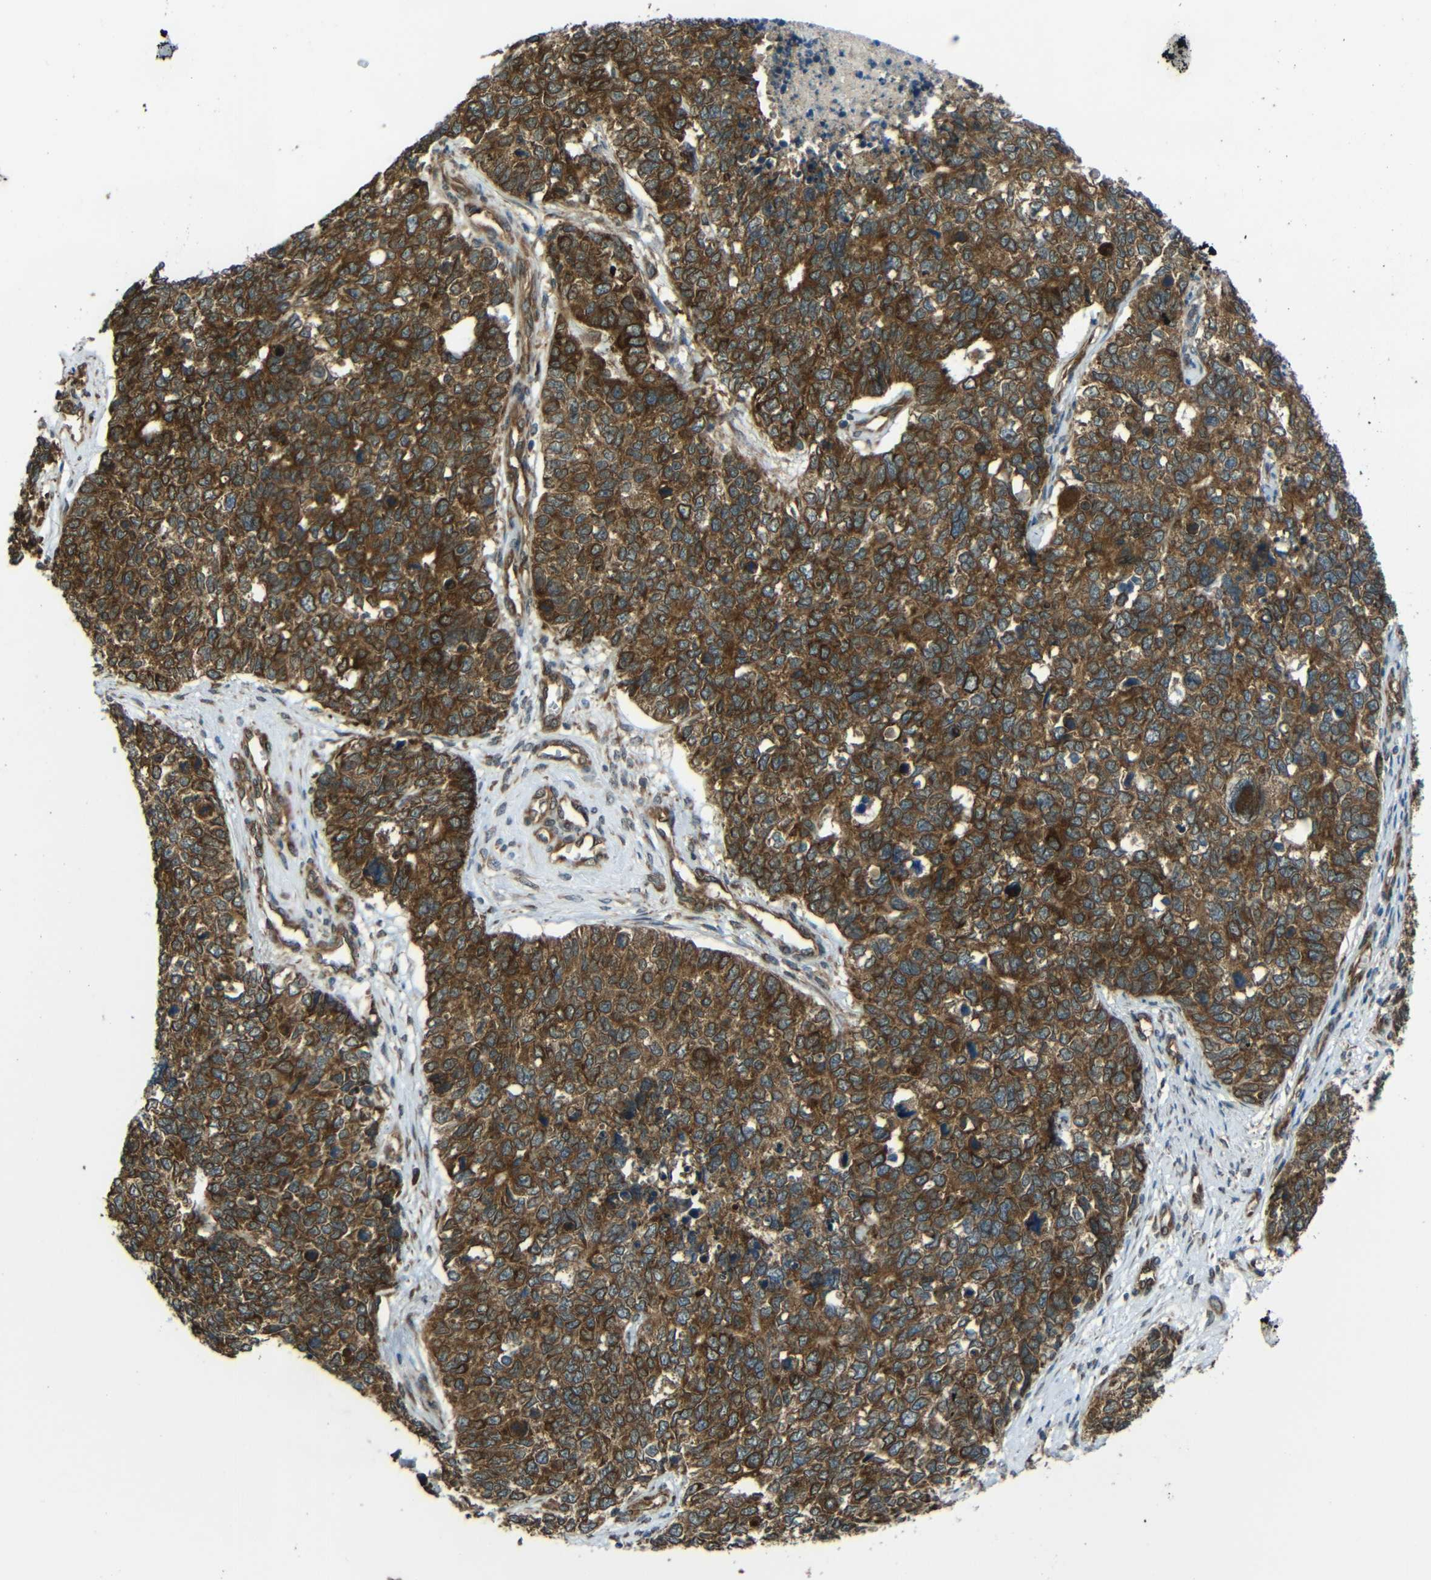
{"staining": {"intensity": "strong", "quantity": "25%-75%", "location": "cytoplasmic/membranous"}, "tissue": "cervical cancer", "cell_type": "Tumor cells", "image_type": "cancer", "snomed": [{"axis": "morphology", "description": "Squamous cell carcinoma, NOS"}, {"axis": "topography", "description": "Cervix"}], "caption": "The histopathology image reveals immunohistochemical staining of cervical cancer. There is strong cytoplasmic/membranous staining is seen in about 25%-75% of tumor cells. (DAB = brown stain, brightfield microscopy at high magnification).", "gene": "VAPB", "patient": {"sex": "female", "age": 63}}